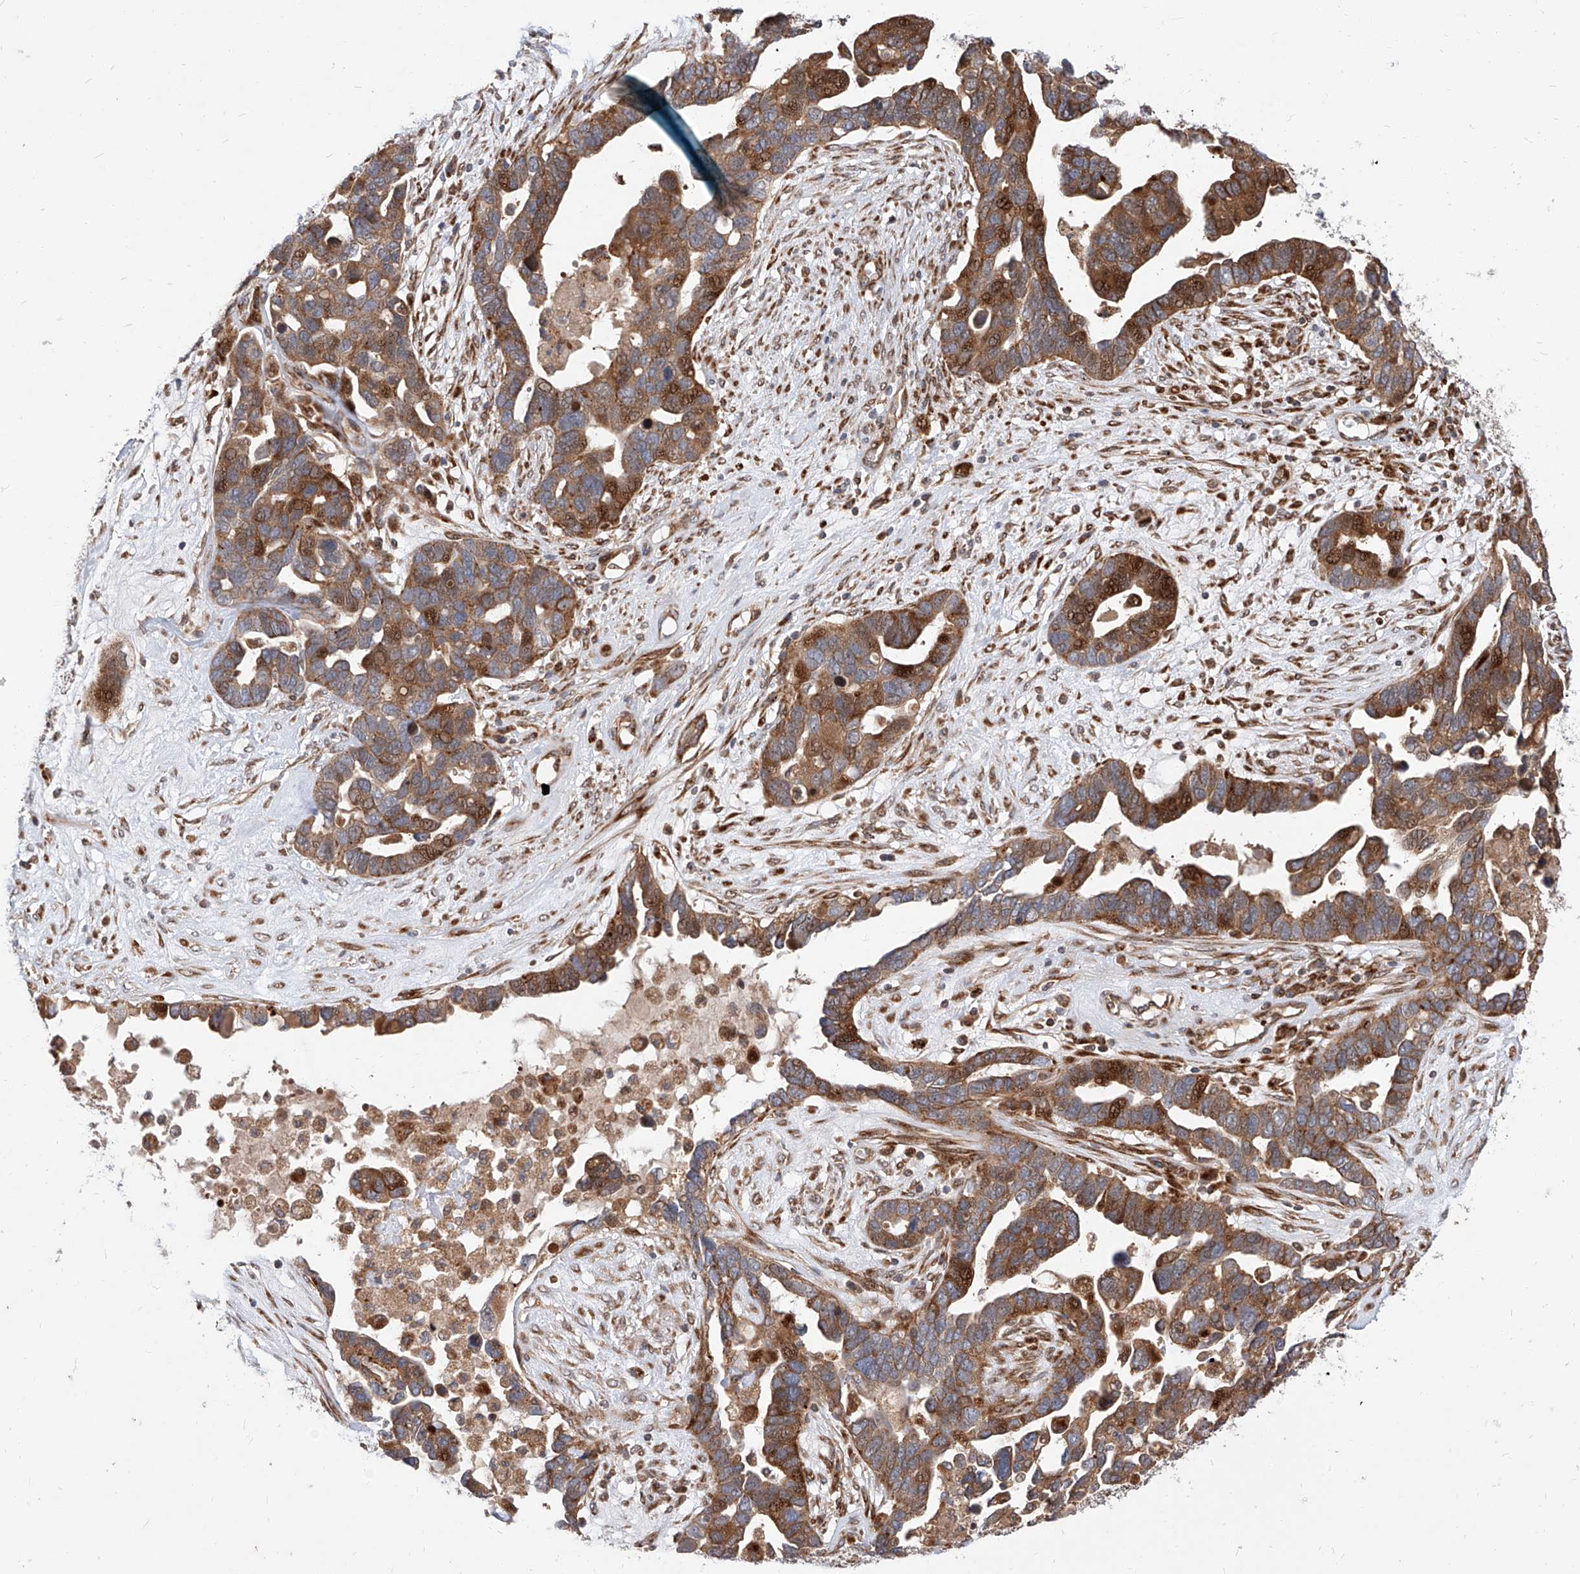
{"staining": {"intensity": "moderate", "quantity": ">75%", "location": "cytoplasmic/membranous,nuclear"}, "tissue": "ovarian cancer", "cell_type": "Tumor cells", "image_type": "cancer", "snomed": [{"axis": "morphology", "description": "Cystadenocarcinoma, serous, NOS"}, {"axis": "topography", "description": "Ovary"}], "caption": "Immunohistochemistry image of neoplastic tissue: human ovarian cancer (serous cystadenocarcinoma) stained using immunohistochemistry (IHC) displays medium levels of moderate protein expression localized specifically in the cytoplasmic/membranous and nuclear of tumor cells, appearing as a cytoplasmic/membranous and nuclear brown color.", "gene": "DIRAS3", "patient": {"sex": "female", "age": 54}}